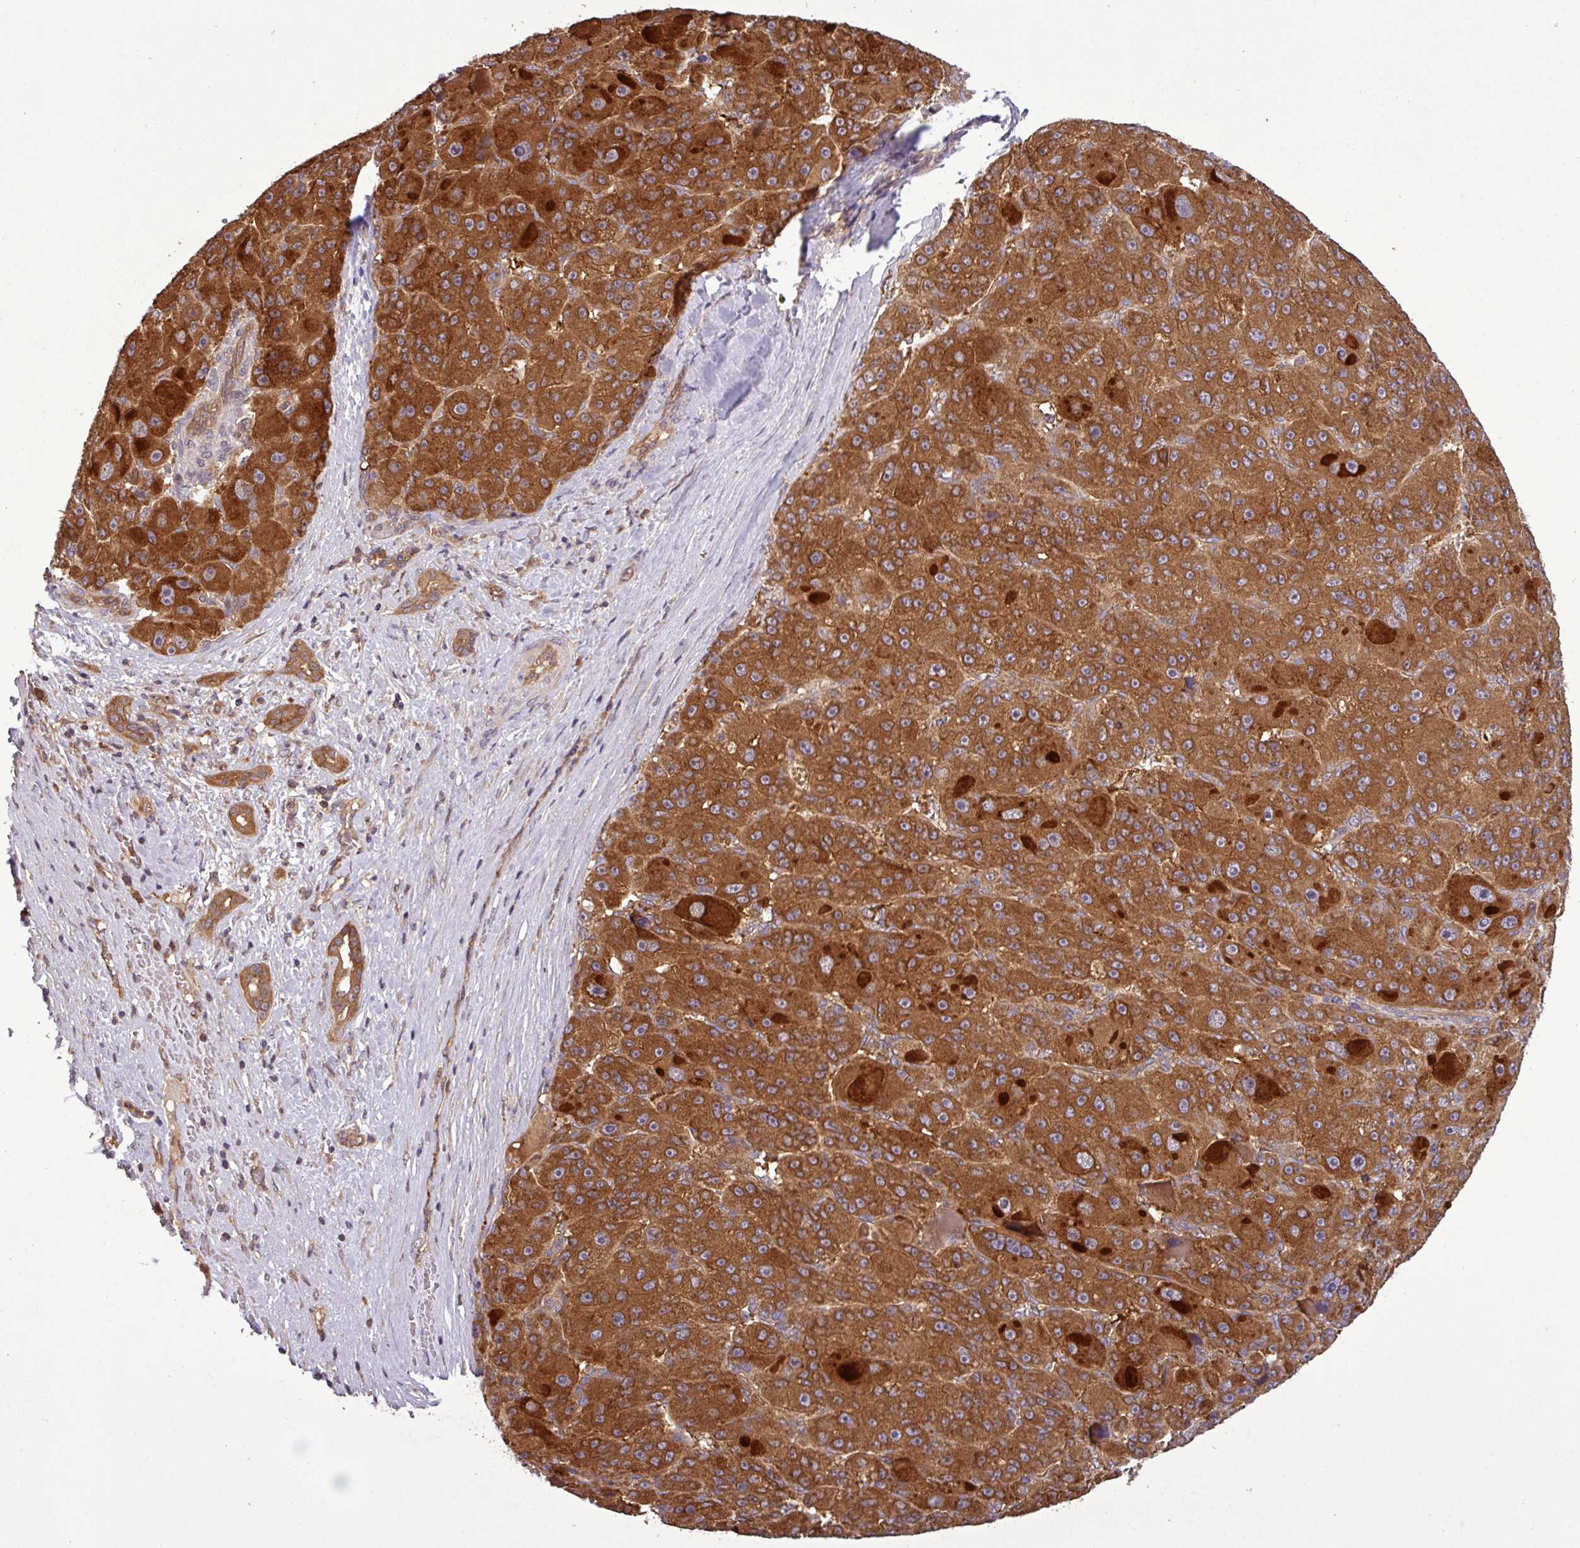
{"staining": {"intensity": "strong", "quantity": ">75%", "location": "cytoplasmic/membranous"}, "tissue": "liver cancer", "cell_type": "Tumor cells", "image_type": "cancer", "snomed": [{"axis": "morphology", "description": "Carcinoma, Hepatocellular, NOS"}, {"axis": "topography", "description": "Liver"}], "caption": "Strong cytoplasmic/membranous staining for a protein is identified in approximately >75% of tumor cells of liver cancer using IHC.", "gene": "SIRPB2", "patient": {"sex": "male", "age": 76}}